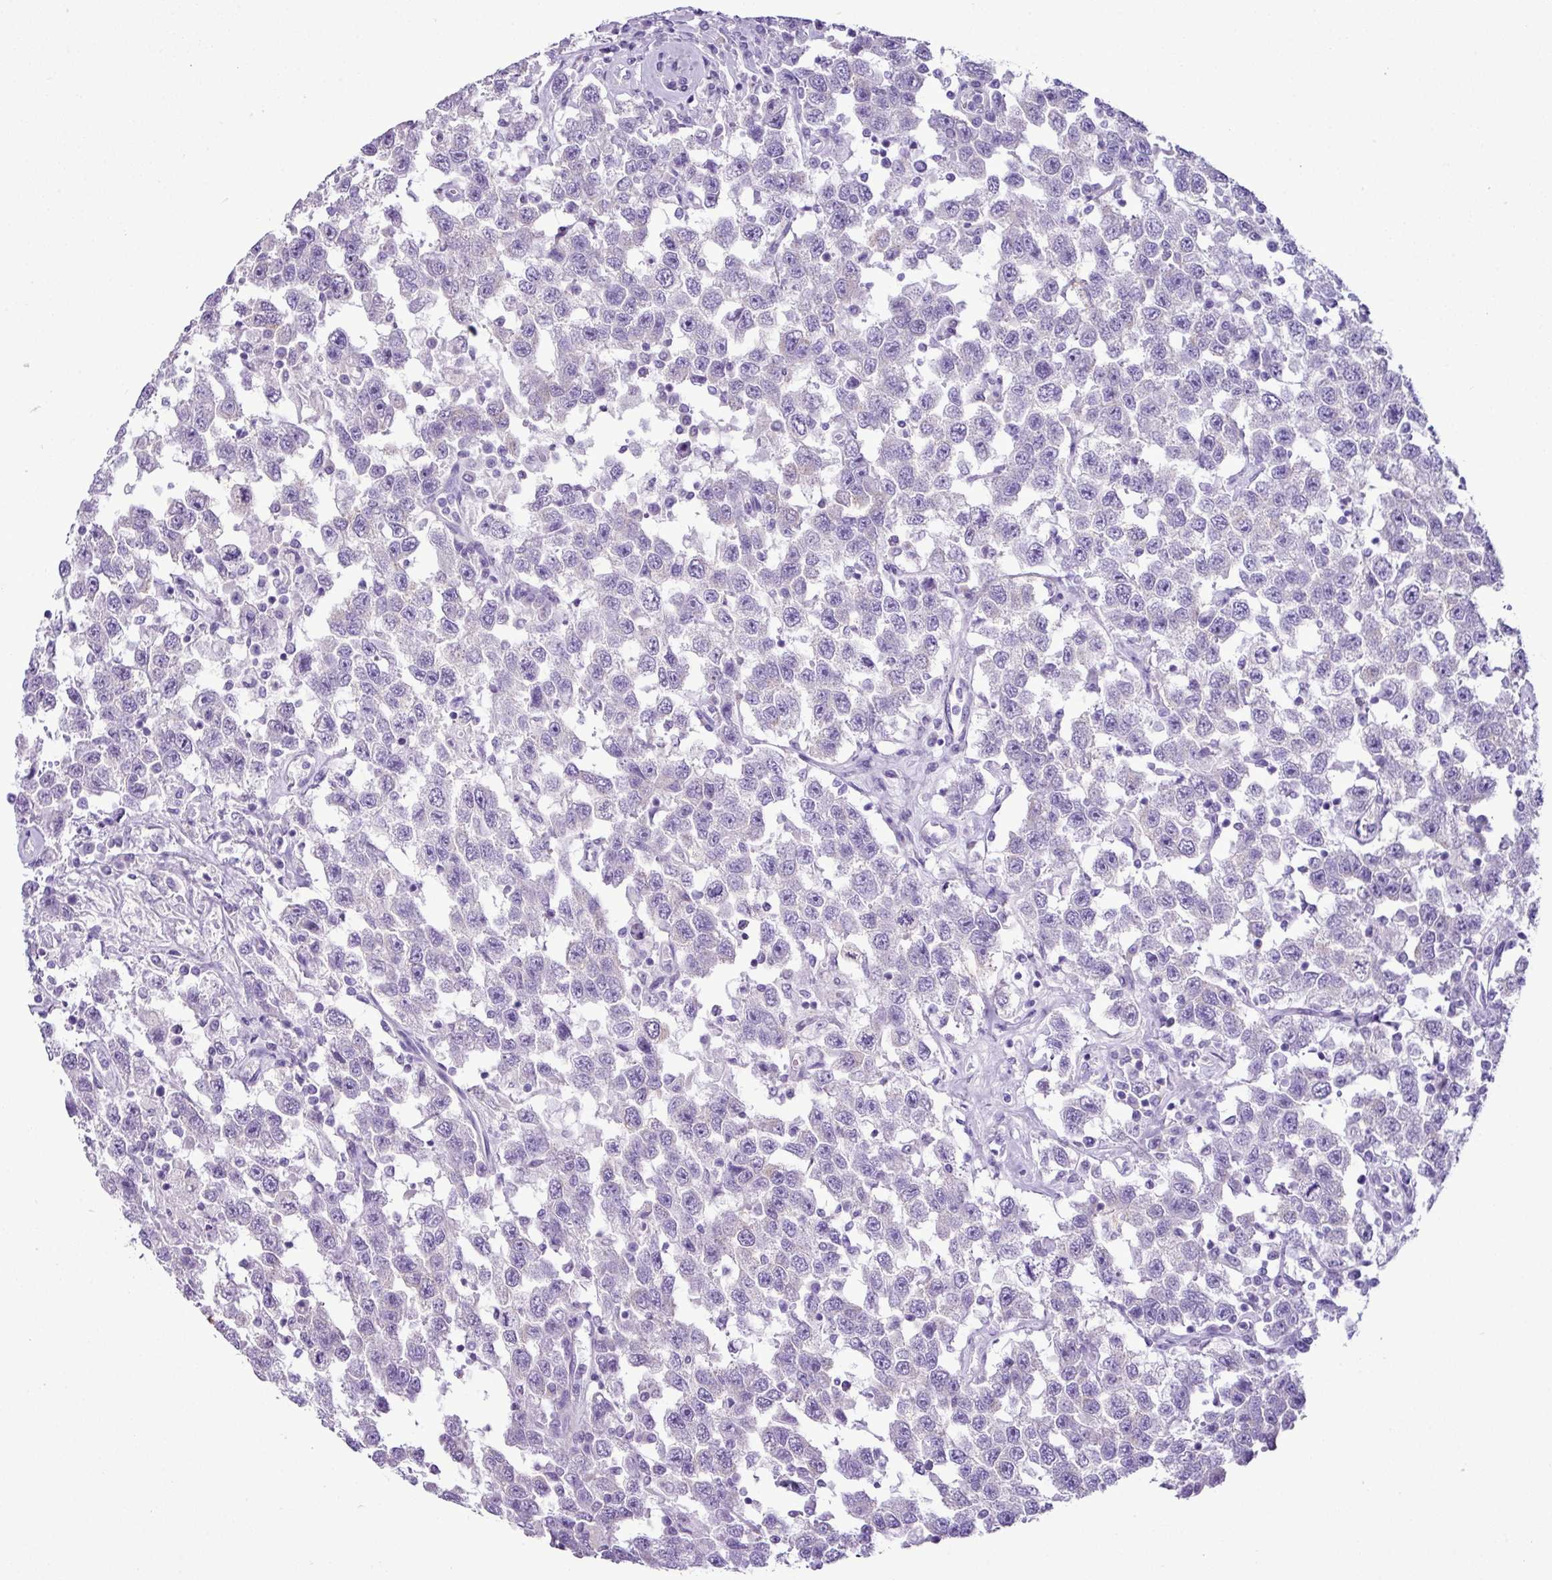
{"staining": {"intensity": "negative", "quantity": "none", "location": "none"}, "tissue": "testis cancer", "cell_type": "Tumor cells", "image_type": "cancer", "snomed": [{"axis": "morphology", "description": "Seminoma, NOS"}, {"axis": "topography", "description": "Testis"}], "caption": "The micrograph reveals no staining of tumor cells in testis seminoma. Brightfield microscopy of immunohistochemistry (IHC) stained with DAB (brown) and hematoxylin (blue), captured at high magnification.", "gene": "ZSCAN5A", "patient": {"sex": "male", "age": 41}}